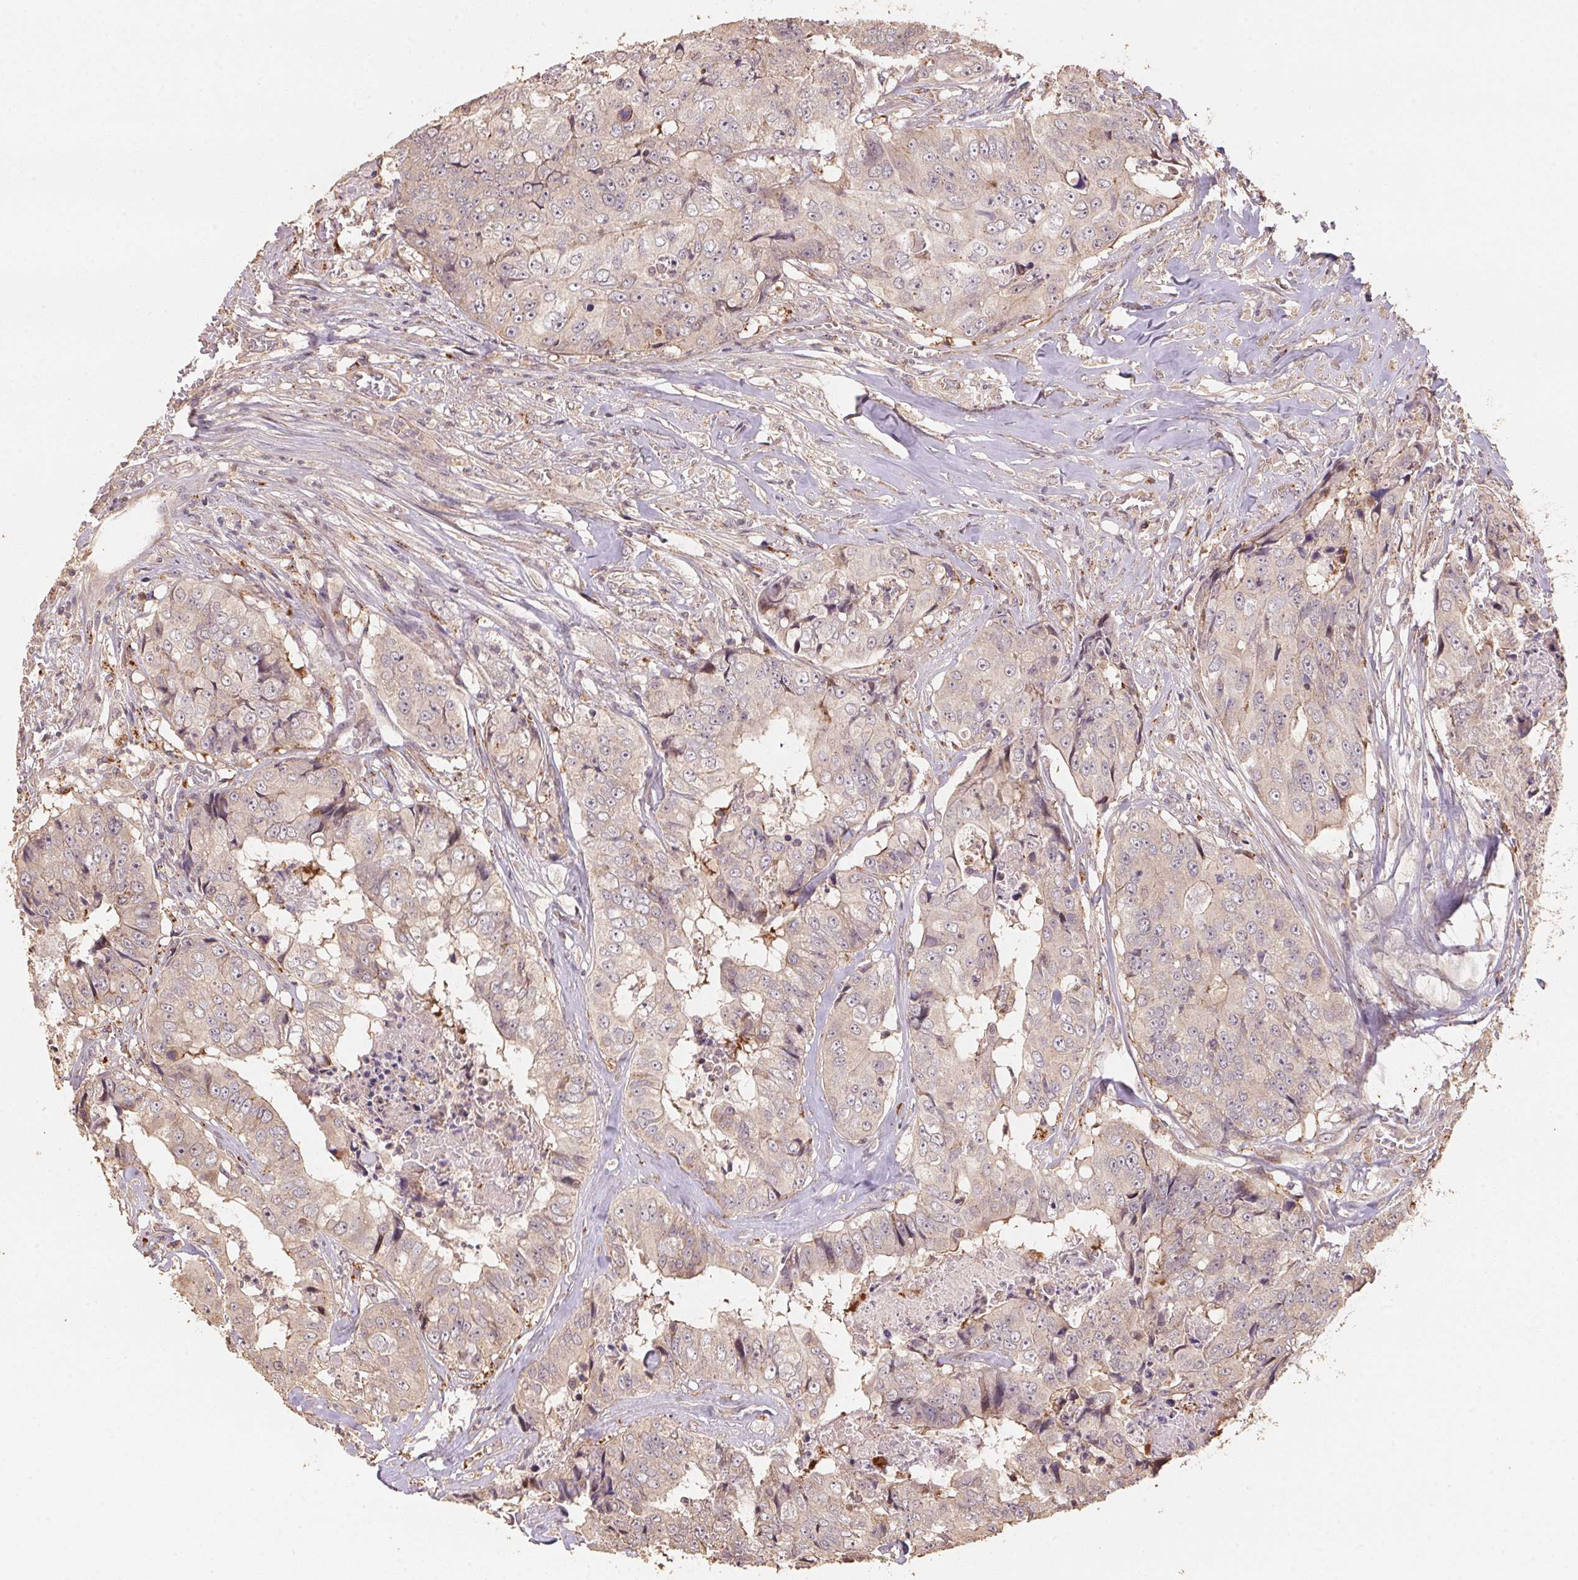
{"staining": {"intensity": "weak", "quantity": "<25%", "location": "cytoplasmic/membranous"}, "tissue": "colorectal cancer", "cell_type": "Tumor cells", "image_type": "cancer", "snomed": [{"axis": "morphology", "description": "Adenocarcinoma, NOS"}, {"axis": "topography", "description": "Rectum"}], "caption": "This is an immunohistochemistry (IHC) image of colorectal cancer (adenocarcinoma). There is no expression in tumor cells.", "gene": "TMEM222", "patient": {"sex": "female", "age": 62}}